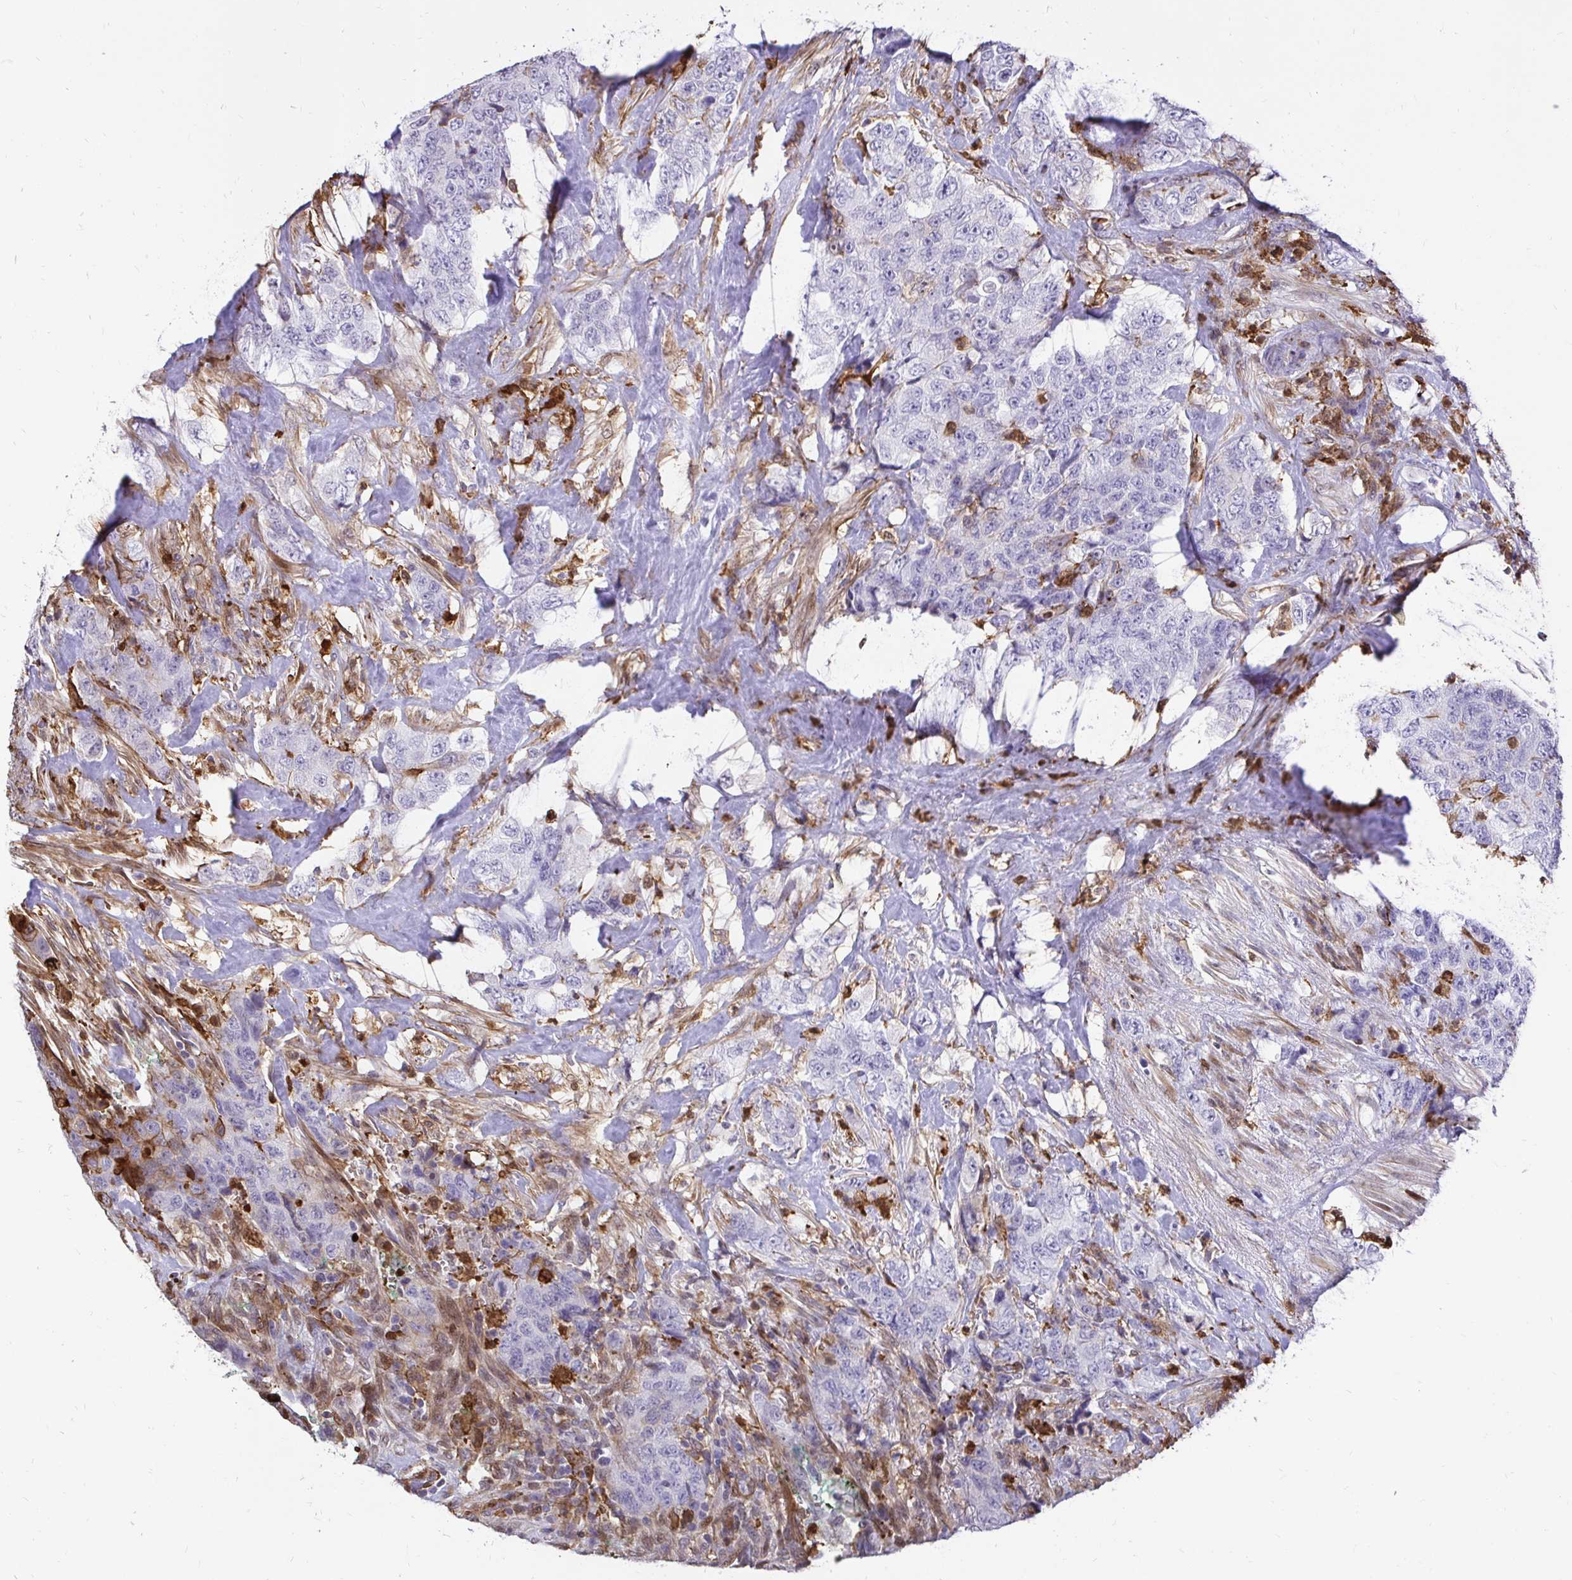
{"staining": {"intensity": "negative", "quantity": "none", "location": "none"}, "tissue": "urothelial cancer", "cell_type": "Tumor cells", "image_type": "cancer", "snomed": [{"axis": "morphology", "description": "Urothelial carcinoma, High grade"}, {"axis": "topography", "description": "Urinary bladder"}], "caption": "This is an immunohistochemistry histopathology image of human urothelial carcinoma (high-grade). There is no staining in tumor cells.", "gene": "GSN", "patient": {"sex": "female", "age": 78}}